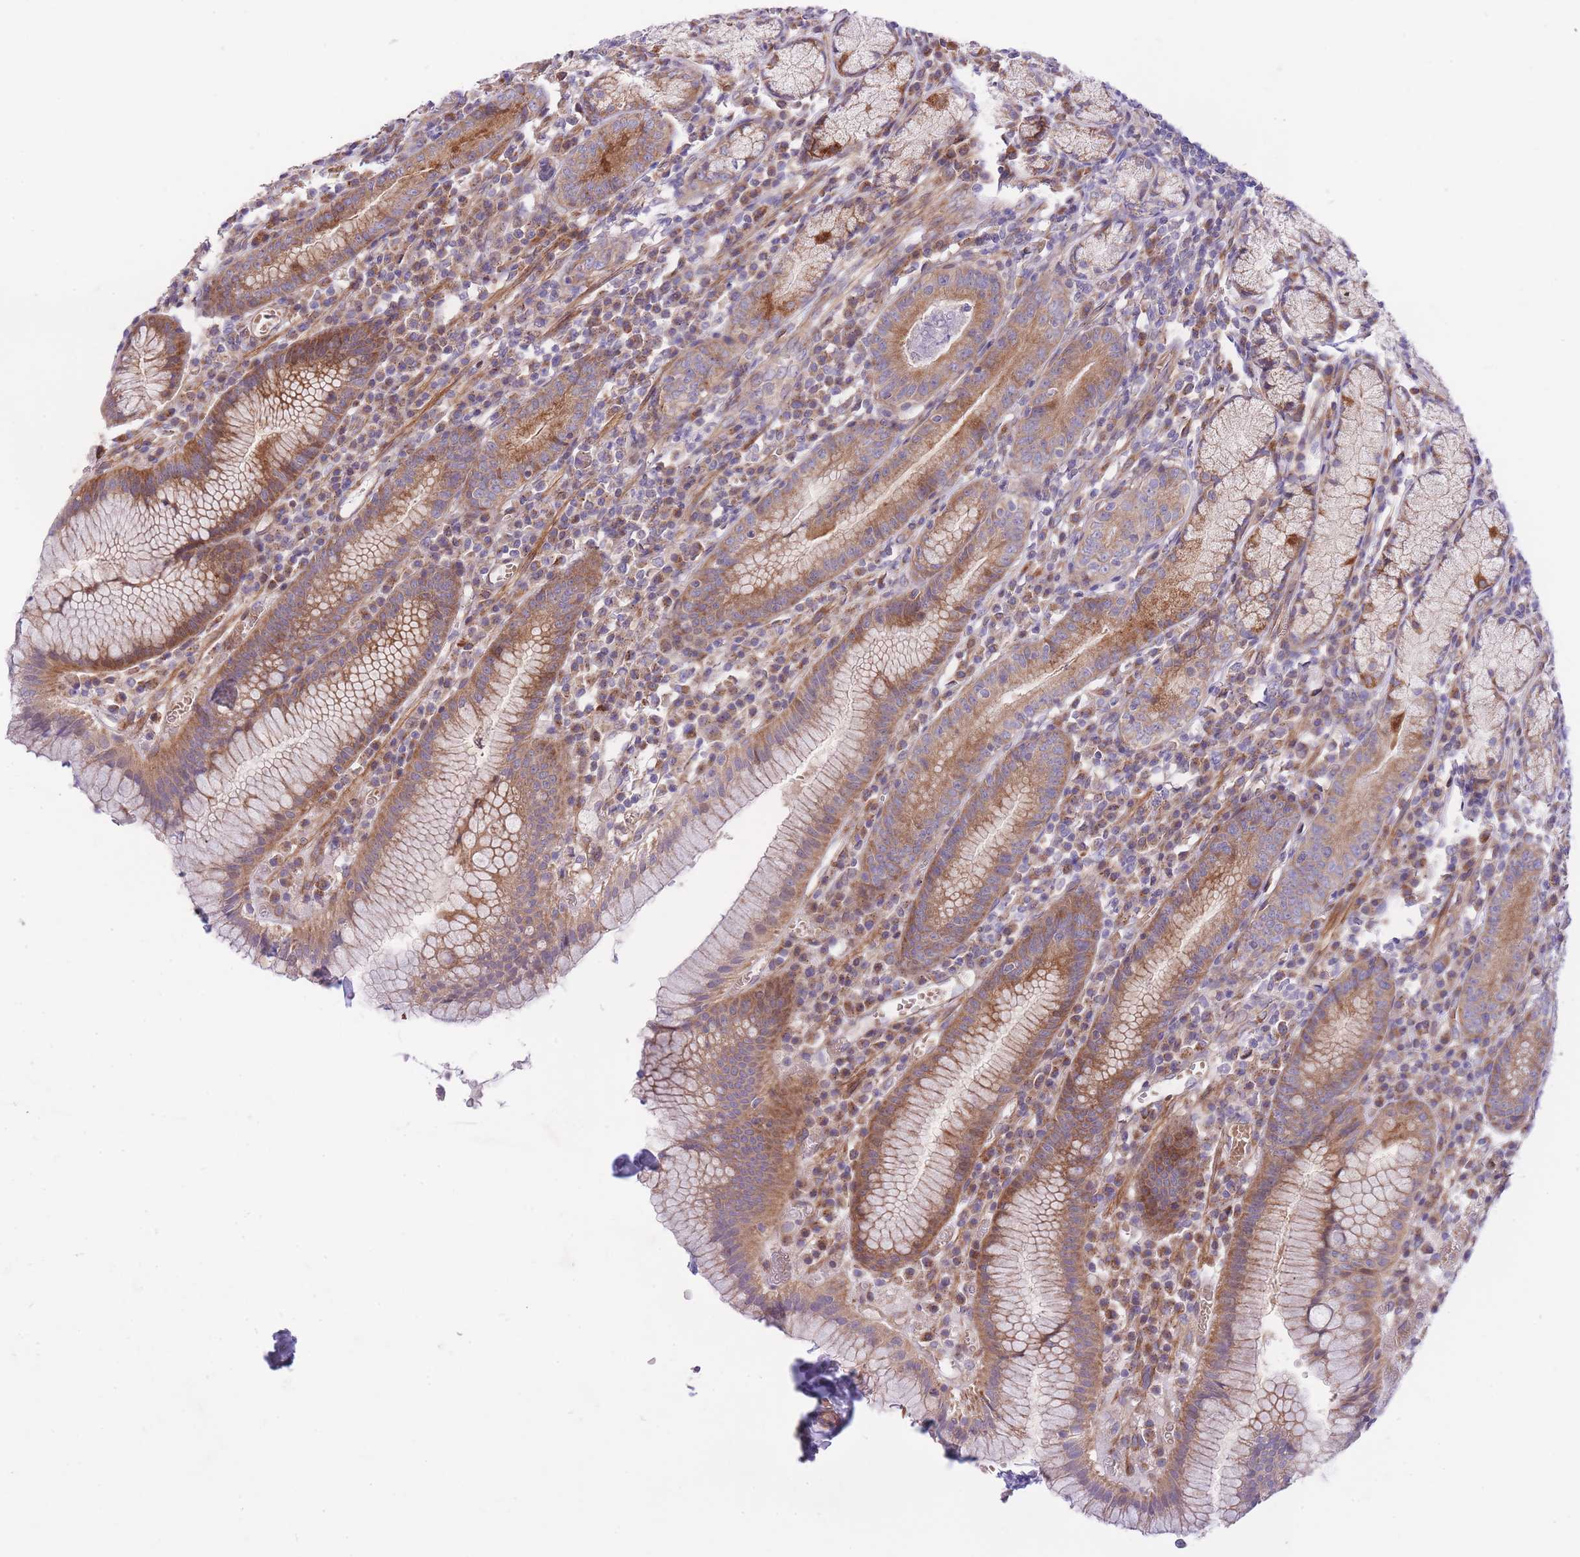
{"staining": {"intensity": "strong", "quantity": "25%-75%", "location": "cytoplasmic/membranous"}, "tissue": "stomach", "cell_type": "Glandular cells", "image_type": "normal", "snomed": [{"axis": "morphology", "description": "Normal tissue, NOS"}, {"axis": "topography", "description": "Stomach"}], "caption": "The immunohistochemical stain highlights strong cytoplasmic/membranous expression in glandular cells of normal stomach.", "gene": "CHAC1", "patient": {"sex": "male", "age": 55}}